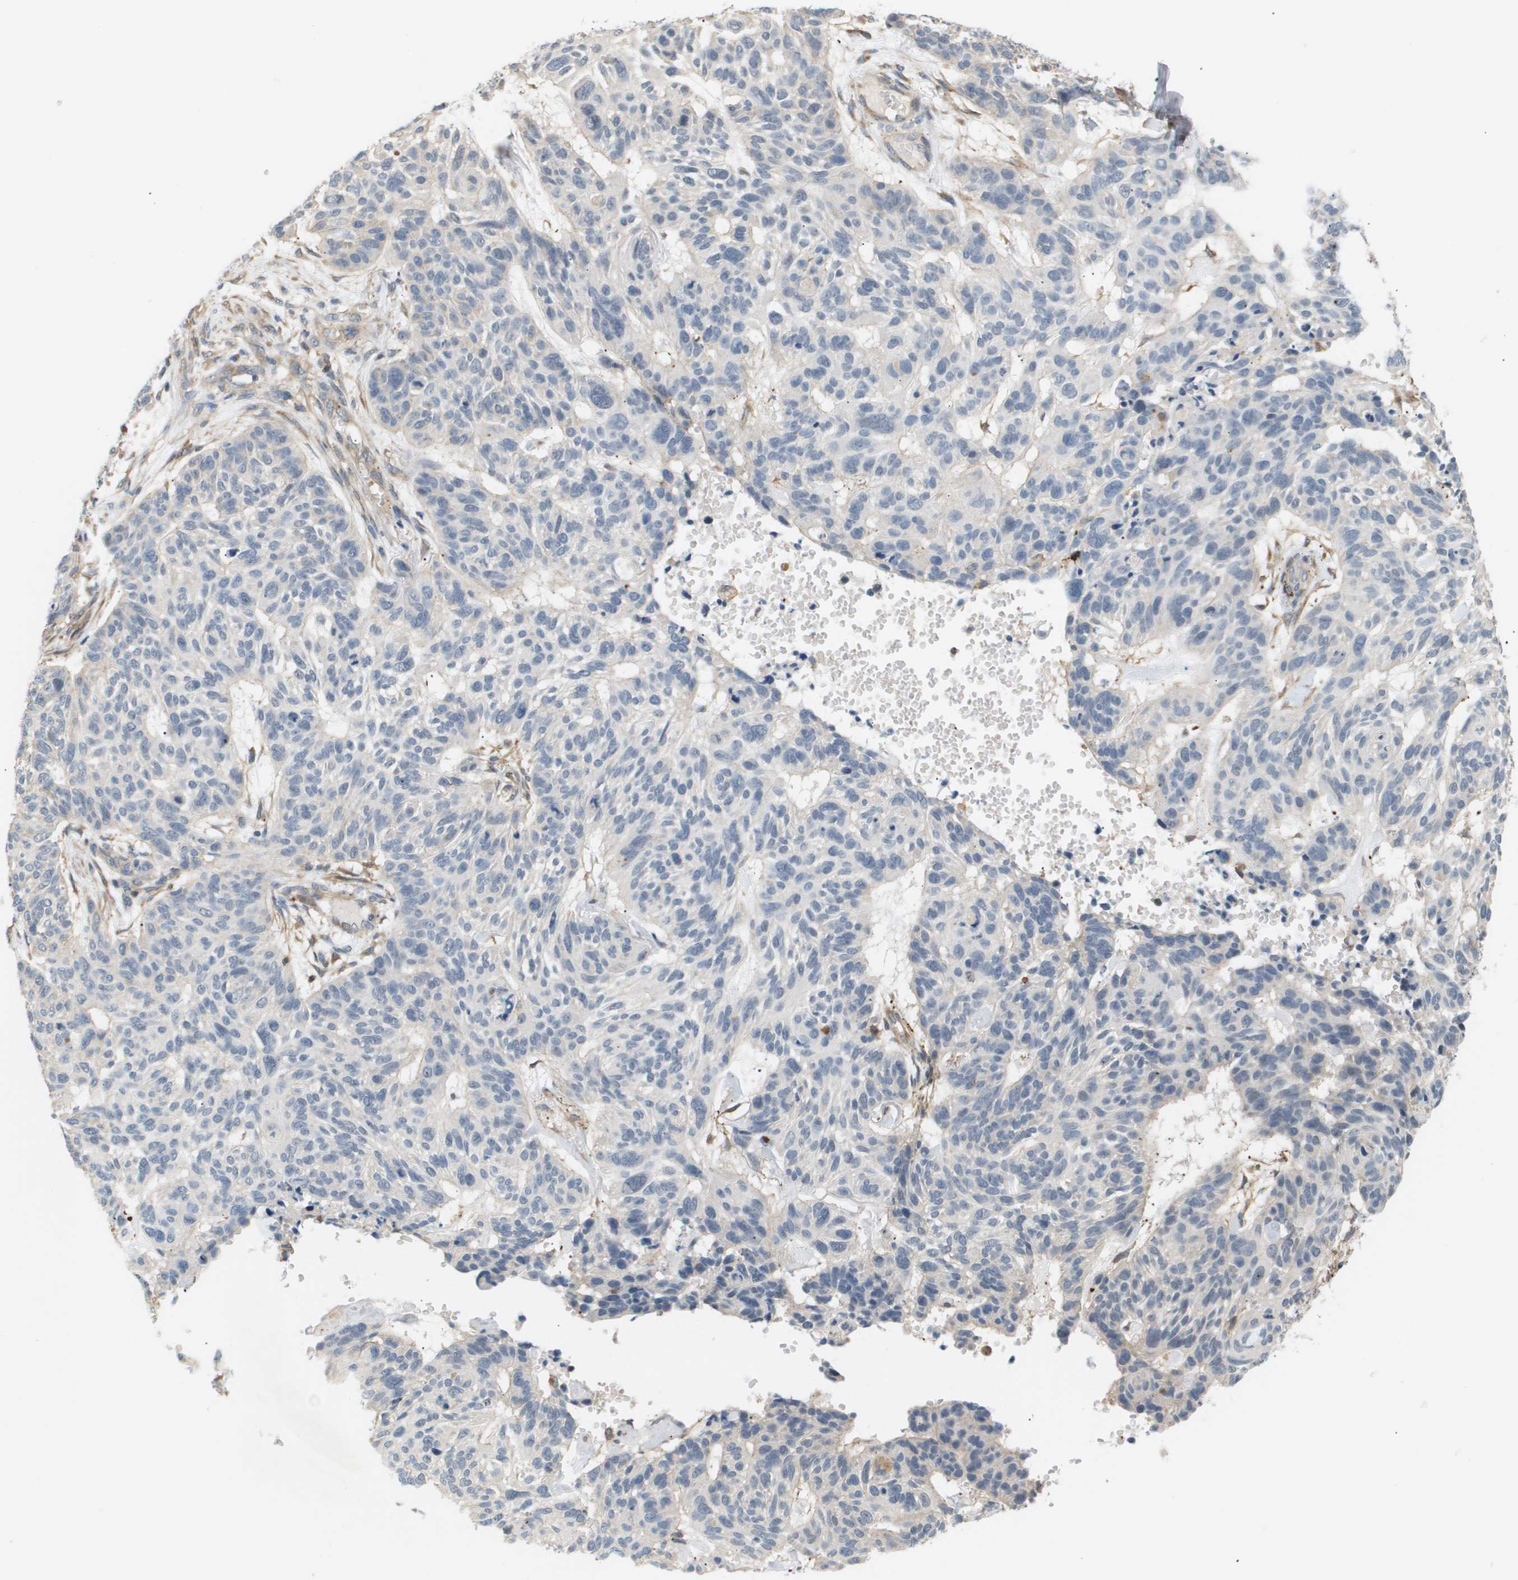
{"staining": {"intensity": "negative", "quantity": "none", "location": "none"}, "tissue": "skin cancer", "cell_type": "Tumor cells", "image_type": "cancer", "snomed": [{"axis": "morphology", "description": "Basal cell carcinoma"}, {"axis": "topography", "description": "Skin"}], "caption": "DAB (3,3'-diaminobenzidine) immunohistochemical staining of human skin cancer demonstrates no significant staining in tumor cells.", "gene": "CORO2B", "patient": {"sex": "male", "age": 85}}